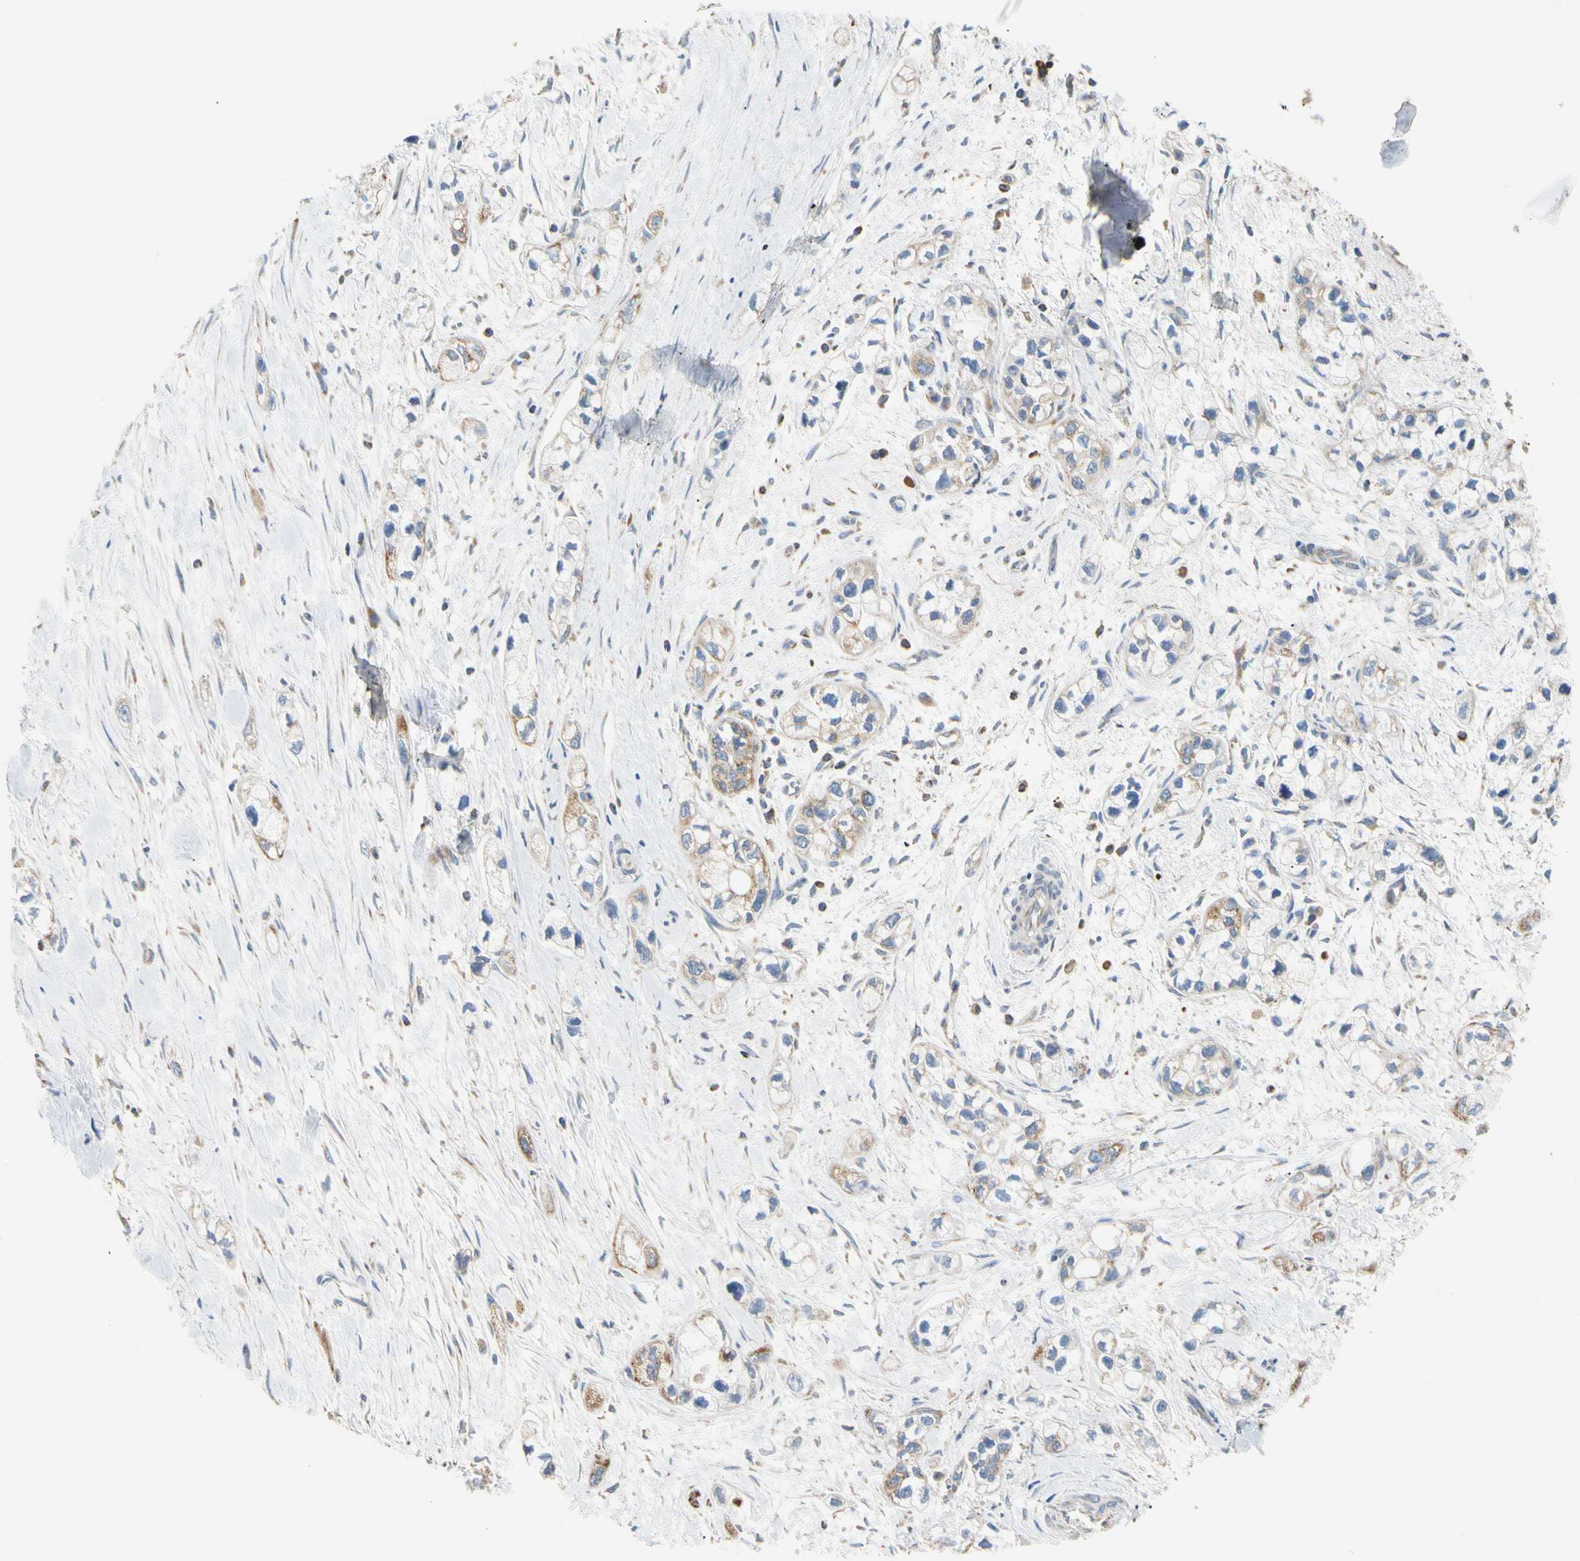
{"staining": {"intensity": "moderate", "quantity": "<25%", "location": "cytoplasmic/membranous"}, "tissue": "pancreatic cancer", "cell_type": "Tumor cells", "image_type": "cancer", "snomed": [{"axis": "morphology", "description": "Adenocarcinoma, NOS"}, {"axis": "topography", "description": "Pancreas"}], "caption": "Protein staining displays moderate cytoplasmic/membranous staining in approximately <25% of tumor cells in adenocarcinoma (pancreatic).", "gene": "PLGRKT", "patient": {"sex": "male", "age": 74}}